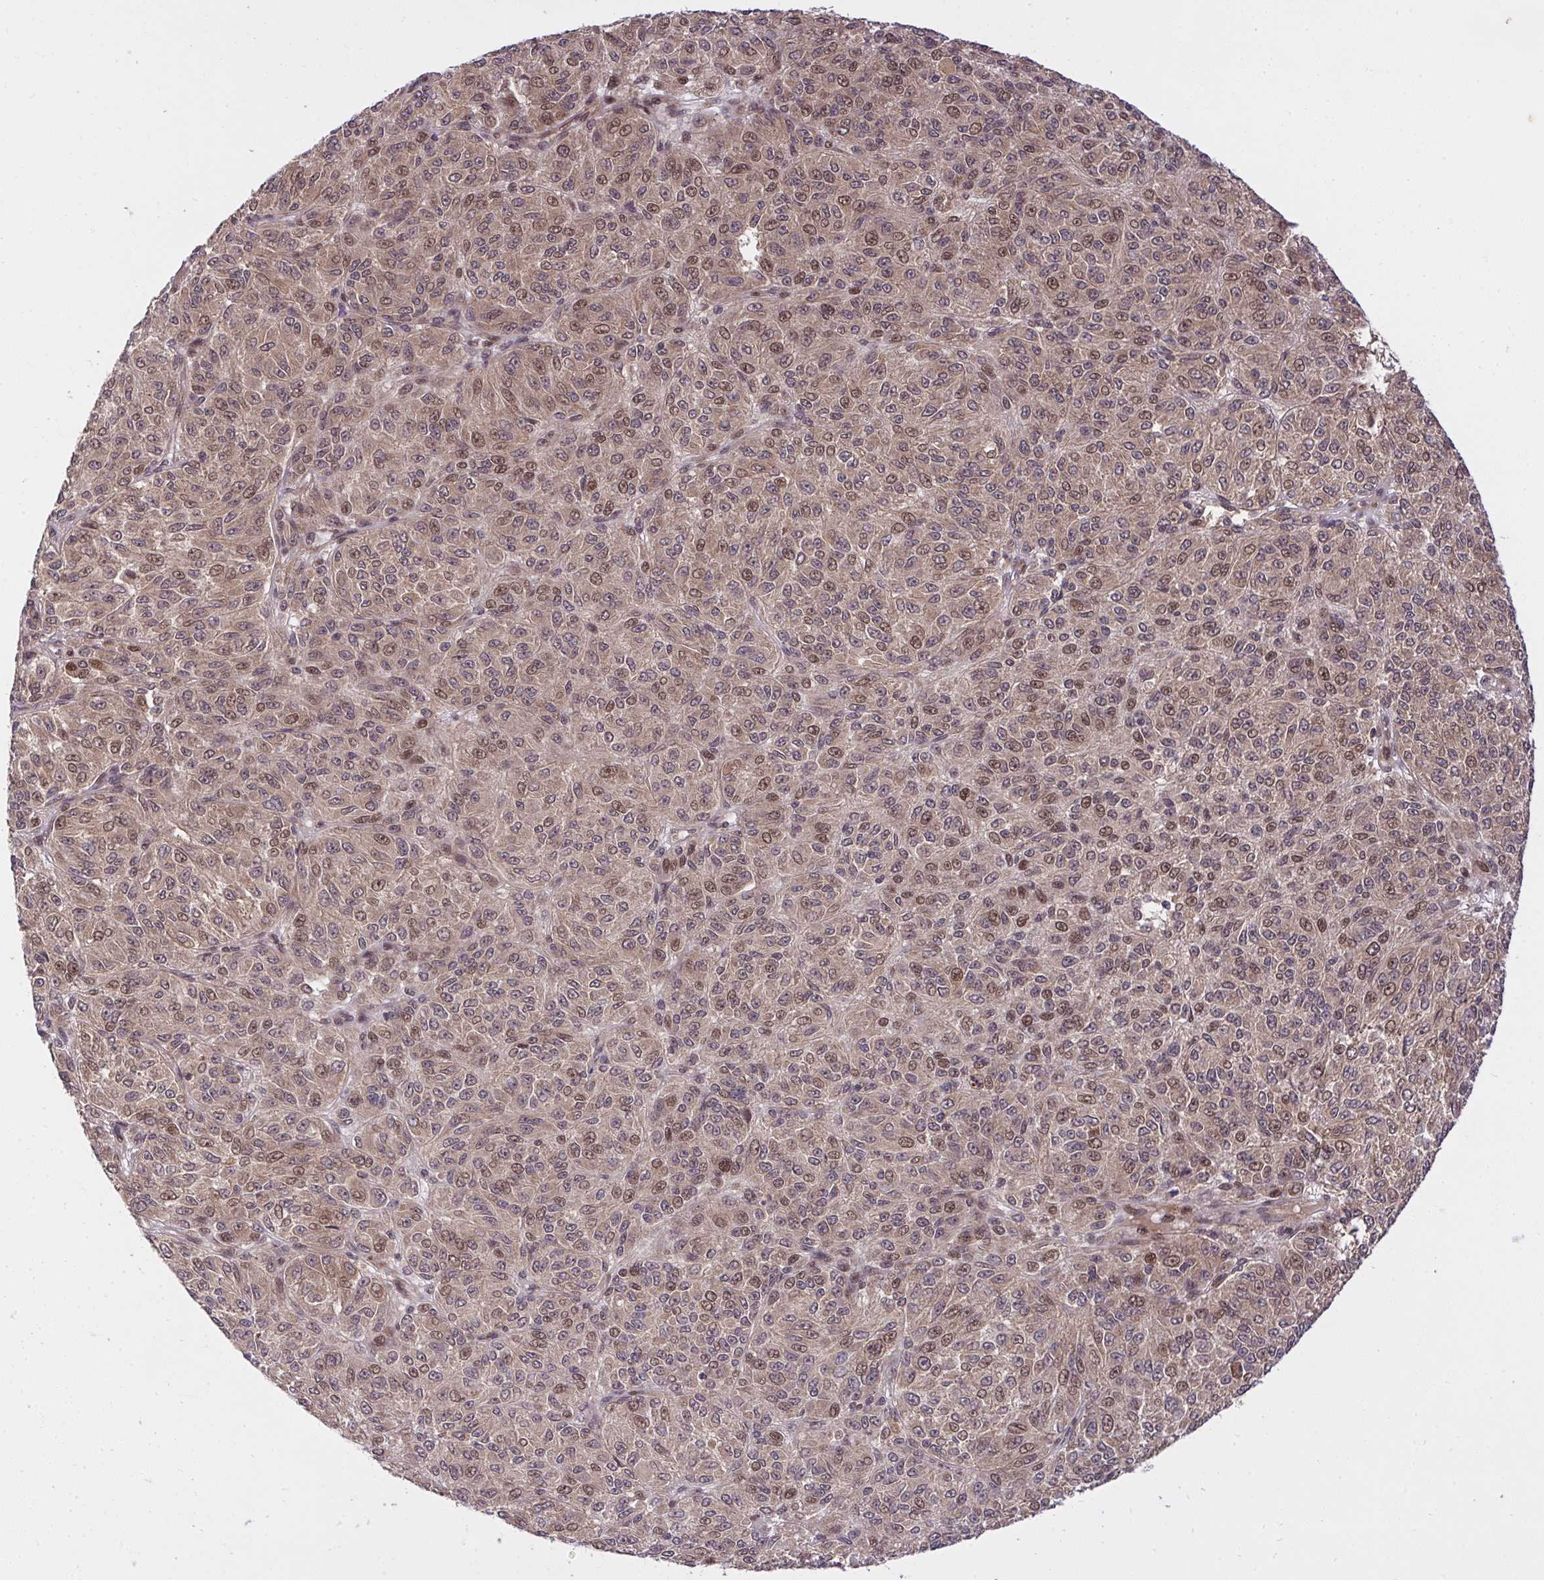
{"staining": {"intensity": "weak", "quantity": "<25%", "location": "cytoplasmic/membranous,nuclear"}, "tissue": "melanoma", "cell_type": "Tumor cells", "image_type": "cancer", "snomed": [{"axis": "morphology", "description": "Malignant melanoma, Metastatic site"}, {"axis": "topography", "description": "Brain"}], "caption": "This is a micrograph of immunohistochemistry staining of melanoma, which shows no expression in tumor cells.", "gene": "ERI1", "patient": {"sex": "female", "age": 56}}